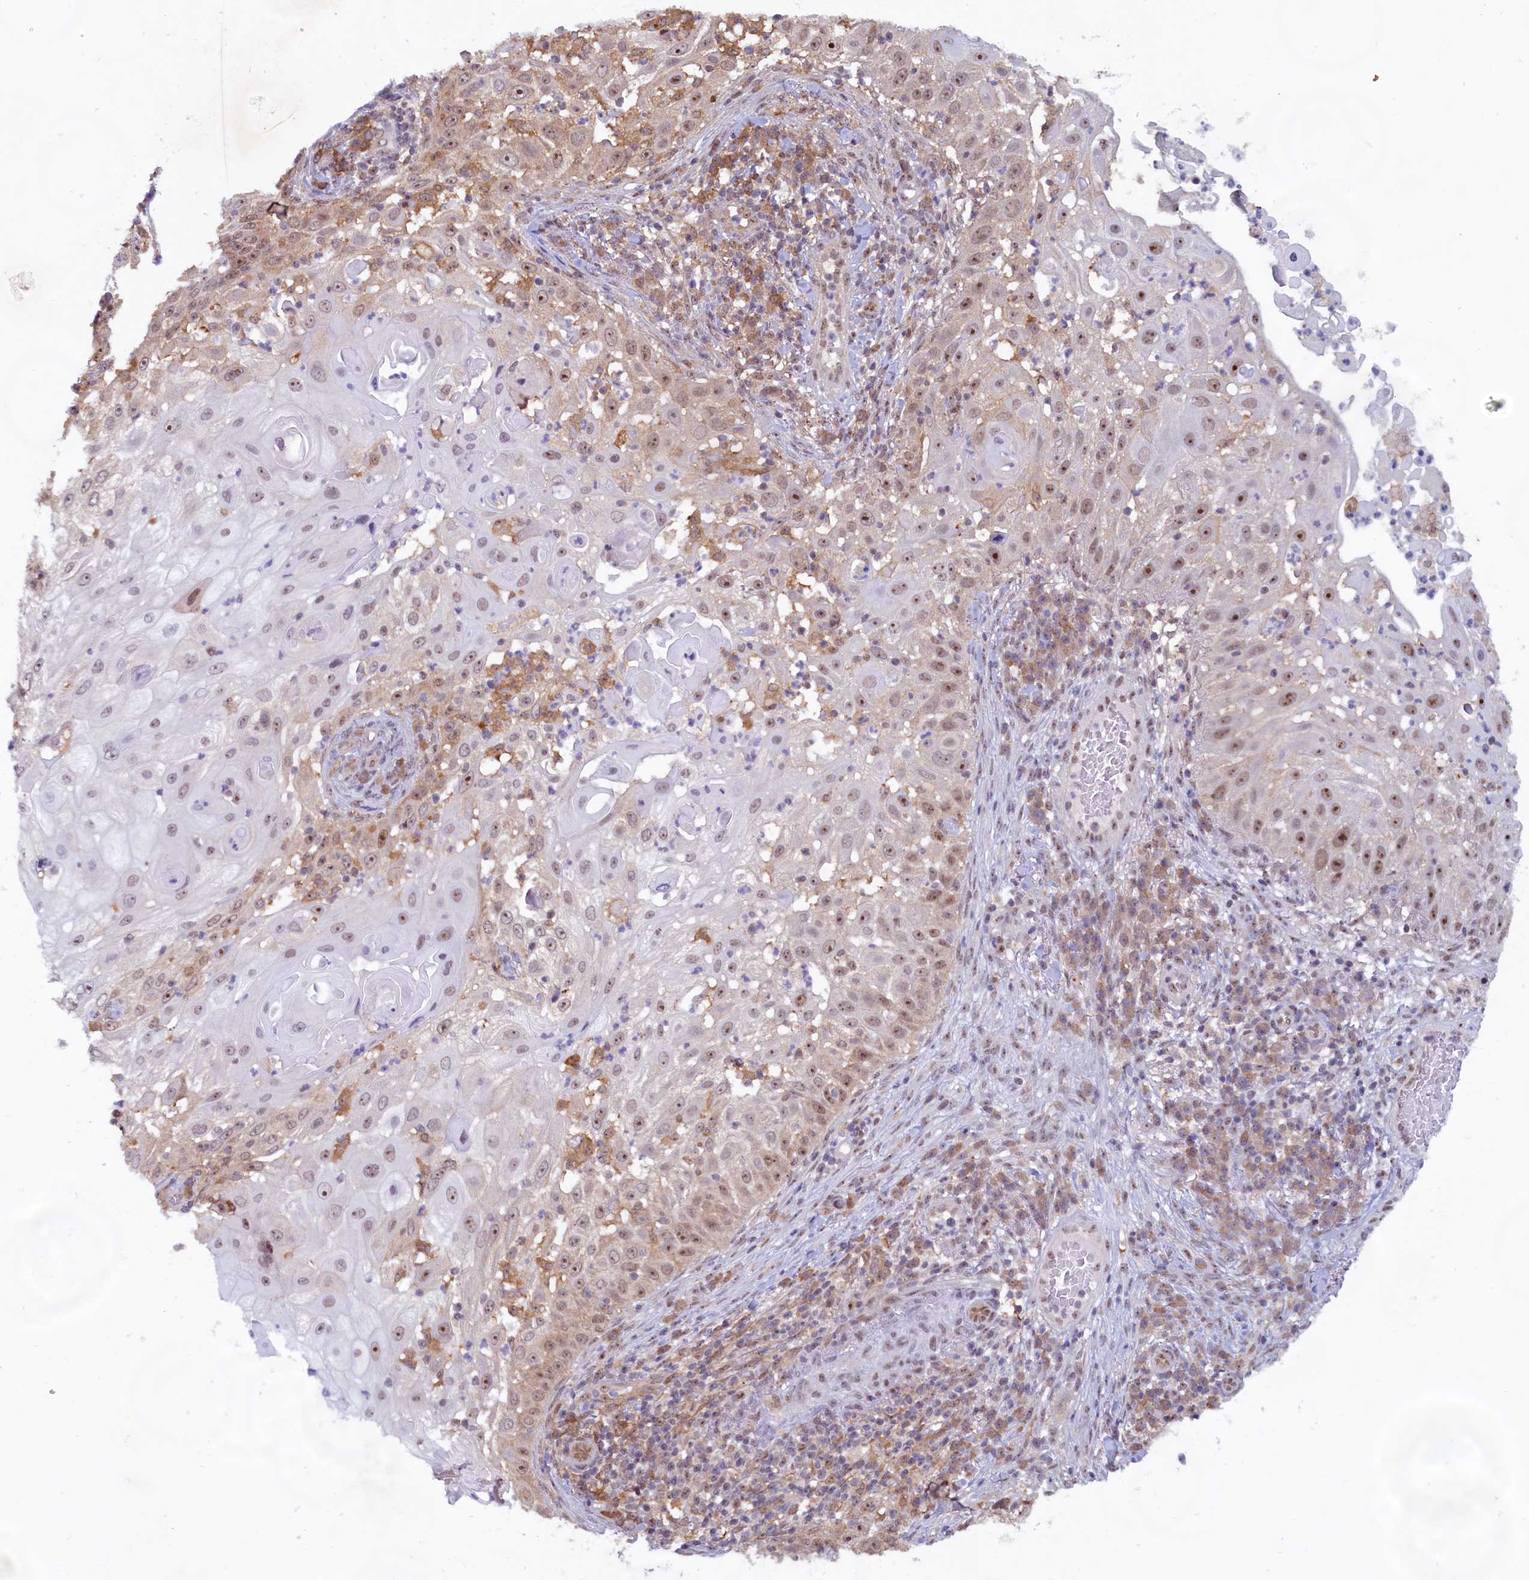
{"staining": {"intensity": "moderate", "quantity": ">75%", "location": "nuclear"}, "tissue": "skin cancer", "cell_type": "Tumor cells", "image_type": "cancer", "snomed": [{"axis": "morphology", "description": "Squamous cell carcinoma, NOS"}, {"axis": "topography", "description": "Skin"}], "caption": "Tumor cells show medium levels of moderate nuclear expression in approximately >75% of cells in human skin cancer (squamous cell carcinoma).", "gene": "C1D", "patient": {"sex": "female", "age": 44}}